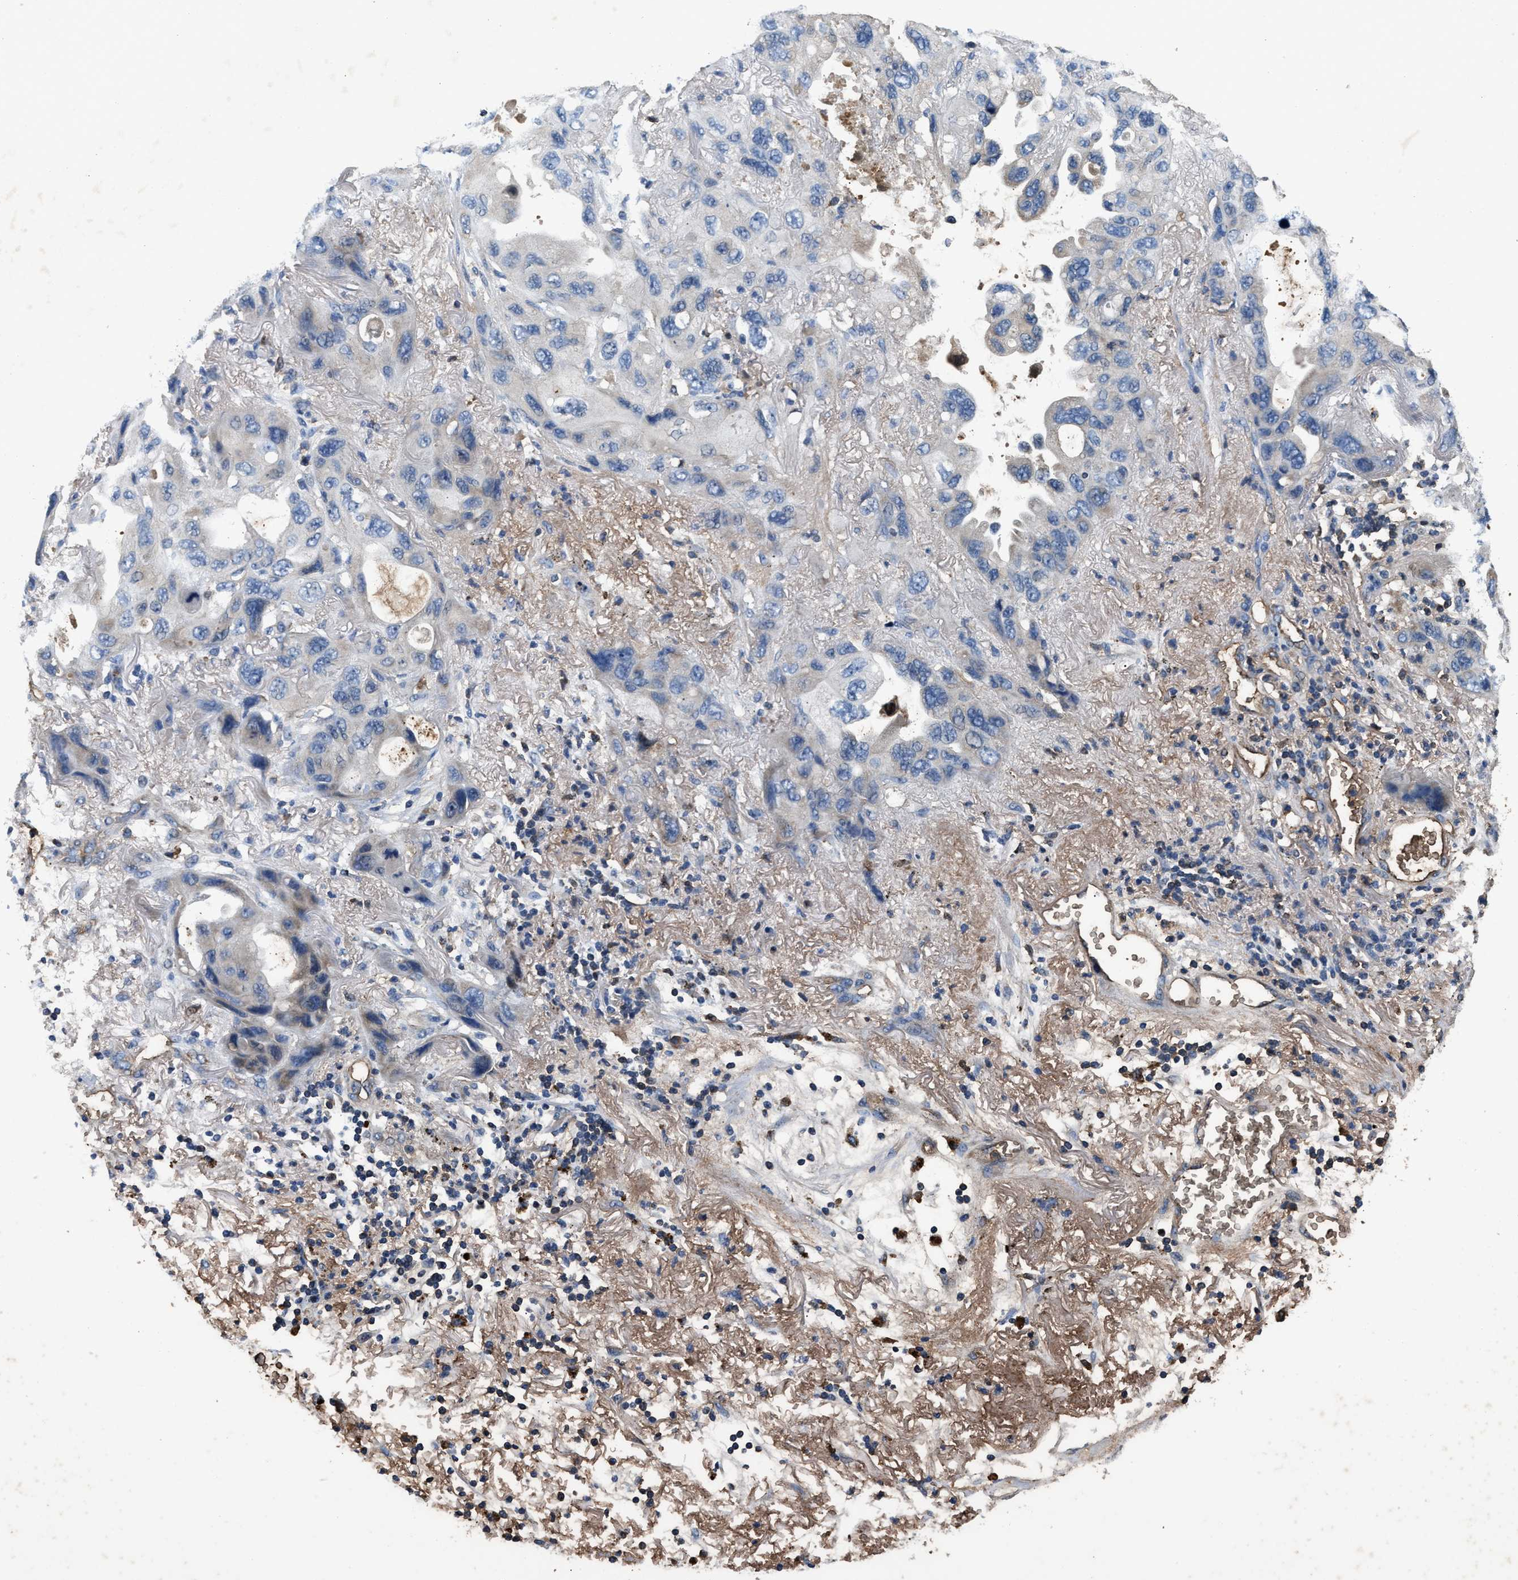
{"staining": {"intensity": "negative", "quantity": "none", "location": "none"}, "tissue": "lung cancer", "cell_type": "Tumor cells", "image_type": "cancer", "snomed": [{"axis": "morphology", "description": "Squamous cell carcinoma, NOS"}, {"axis": "topography", "description": "Lung"}], "caption": "DAB immunohistochemical staining of human lung cancer shows no significant staining in tumor cells. Brightfield microscopy of immunohistochemistry (IHC) stained with DAB (brown) and hematoxylin (blue), captured at high magnification.", "gene": "C3", "patient": {"sex": "female", "age": 73}}